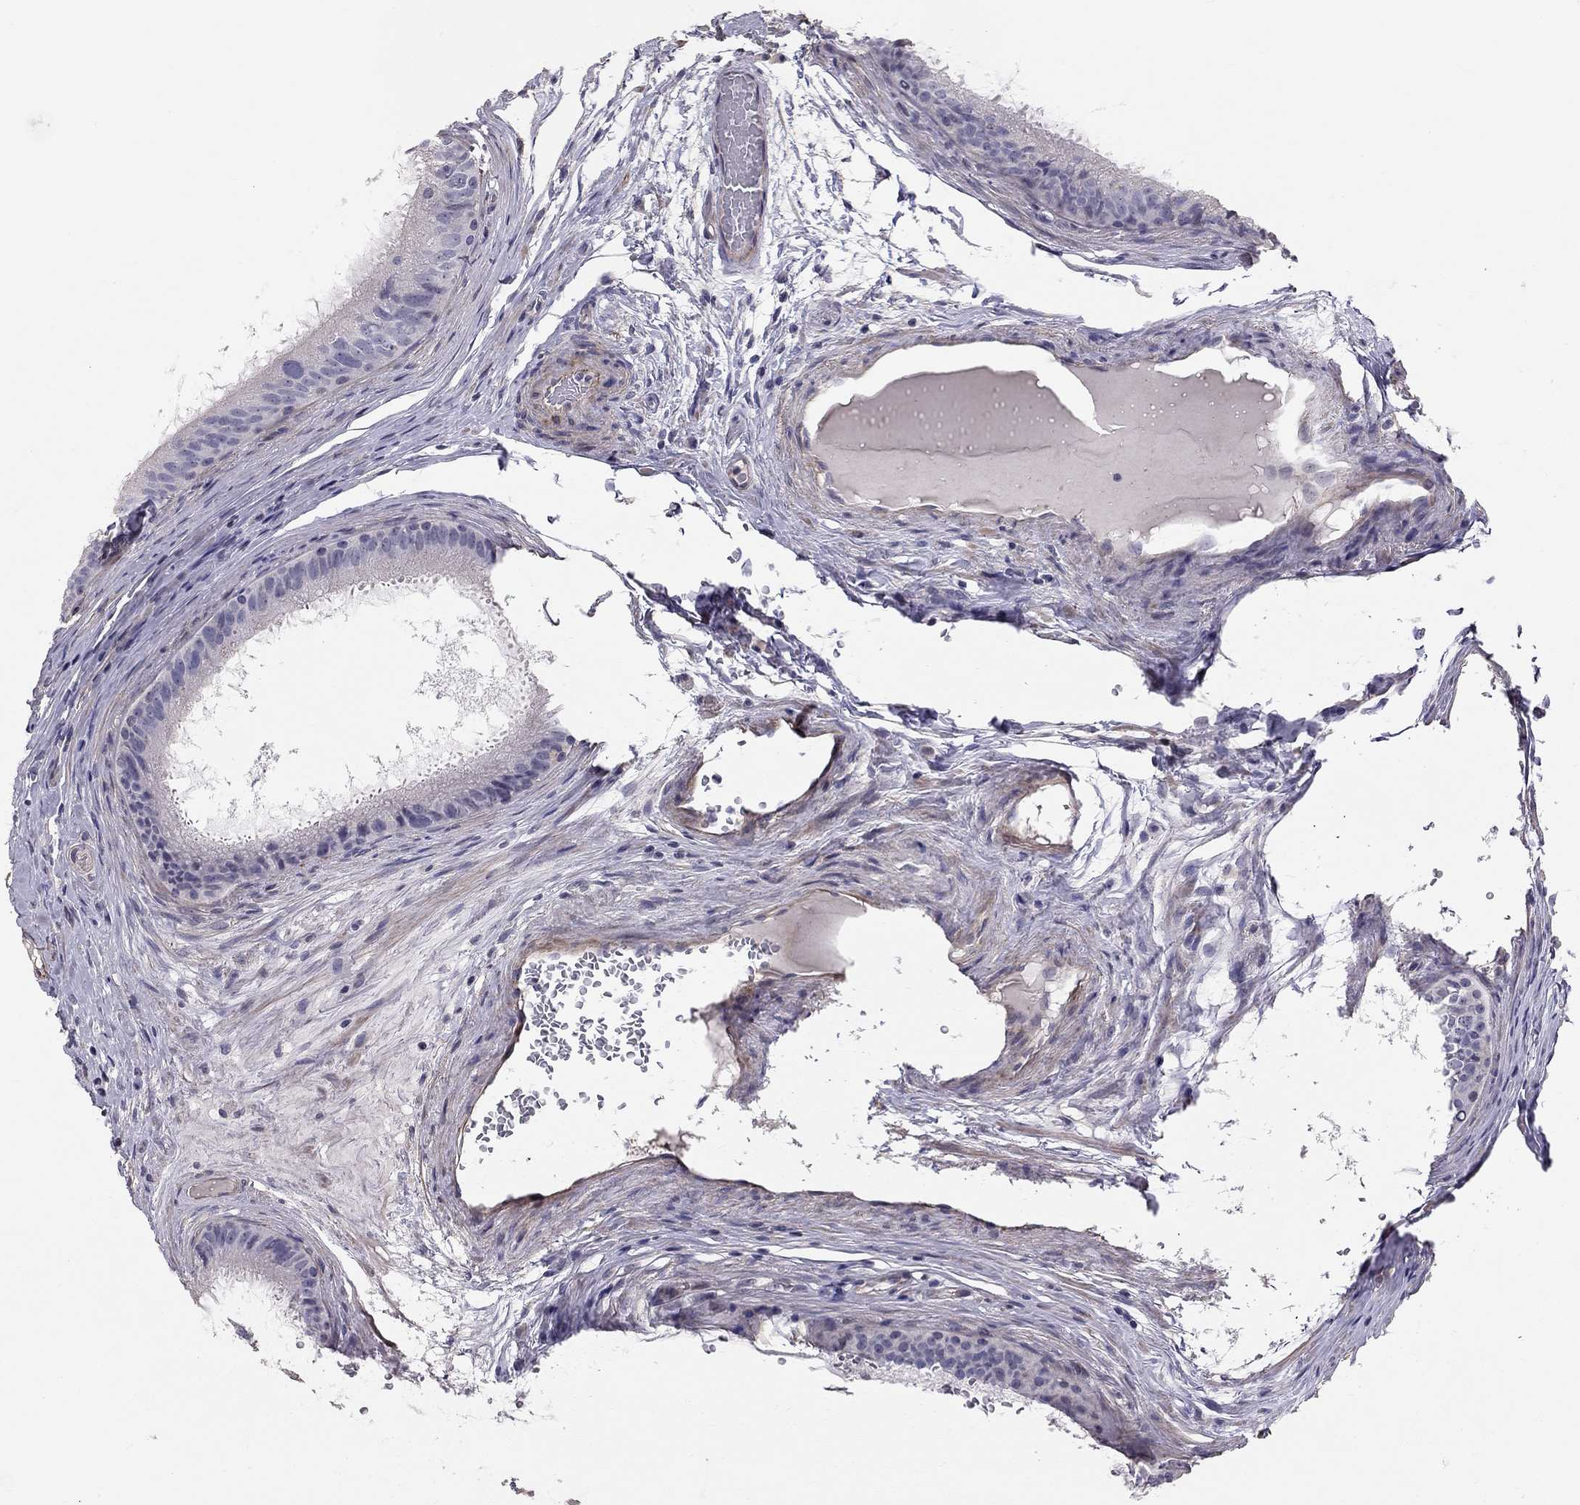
{"staining": {"intensity": "negative", "quantity": "none", "location": "none"}, "tissue": "epididymis", "cell_type": "Glandular cells", "image_type": "normal", "snomed": [{"axis": "morphology", "description": "Normal tissue, NOS"}, {"axis": "topography", "description": "Epididymis"}], "caption": "The histopathology image reveals no significant positivity in glandular cells of epididymis. Brightfield microscopy of immunohistochemistry stained with DAB (3,3'-diaminobenzidine) (brown) and hematoxylin (blue), captured at high magnification.", "gene": "GJB4", "patient": {"sex": "male", "age": 59}}